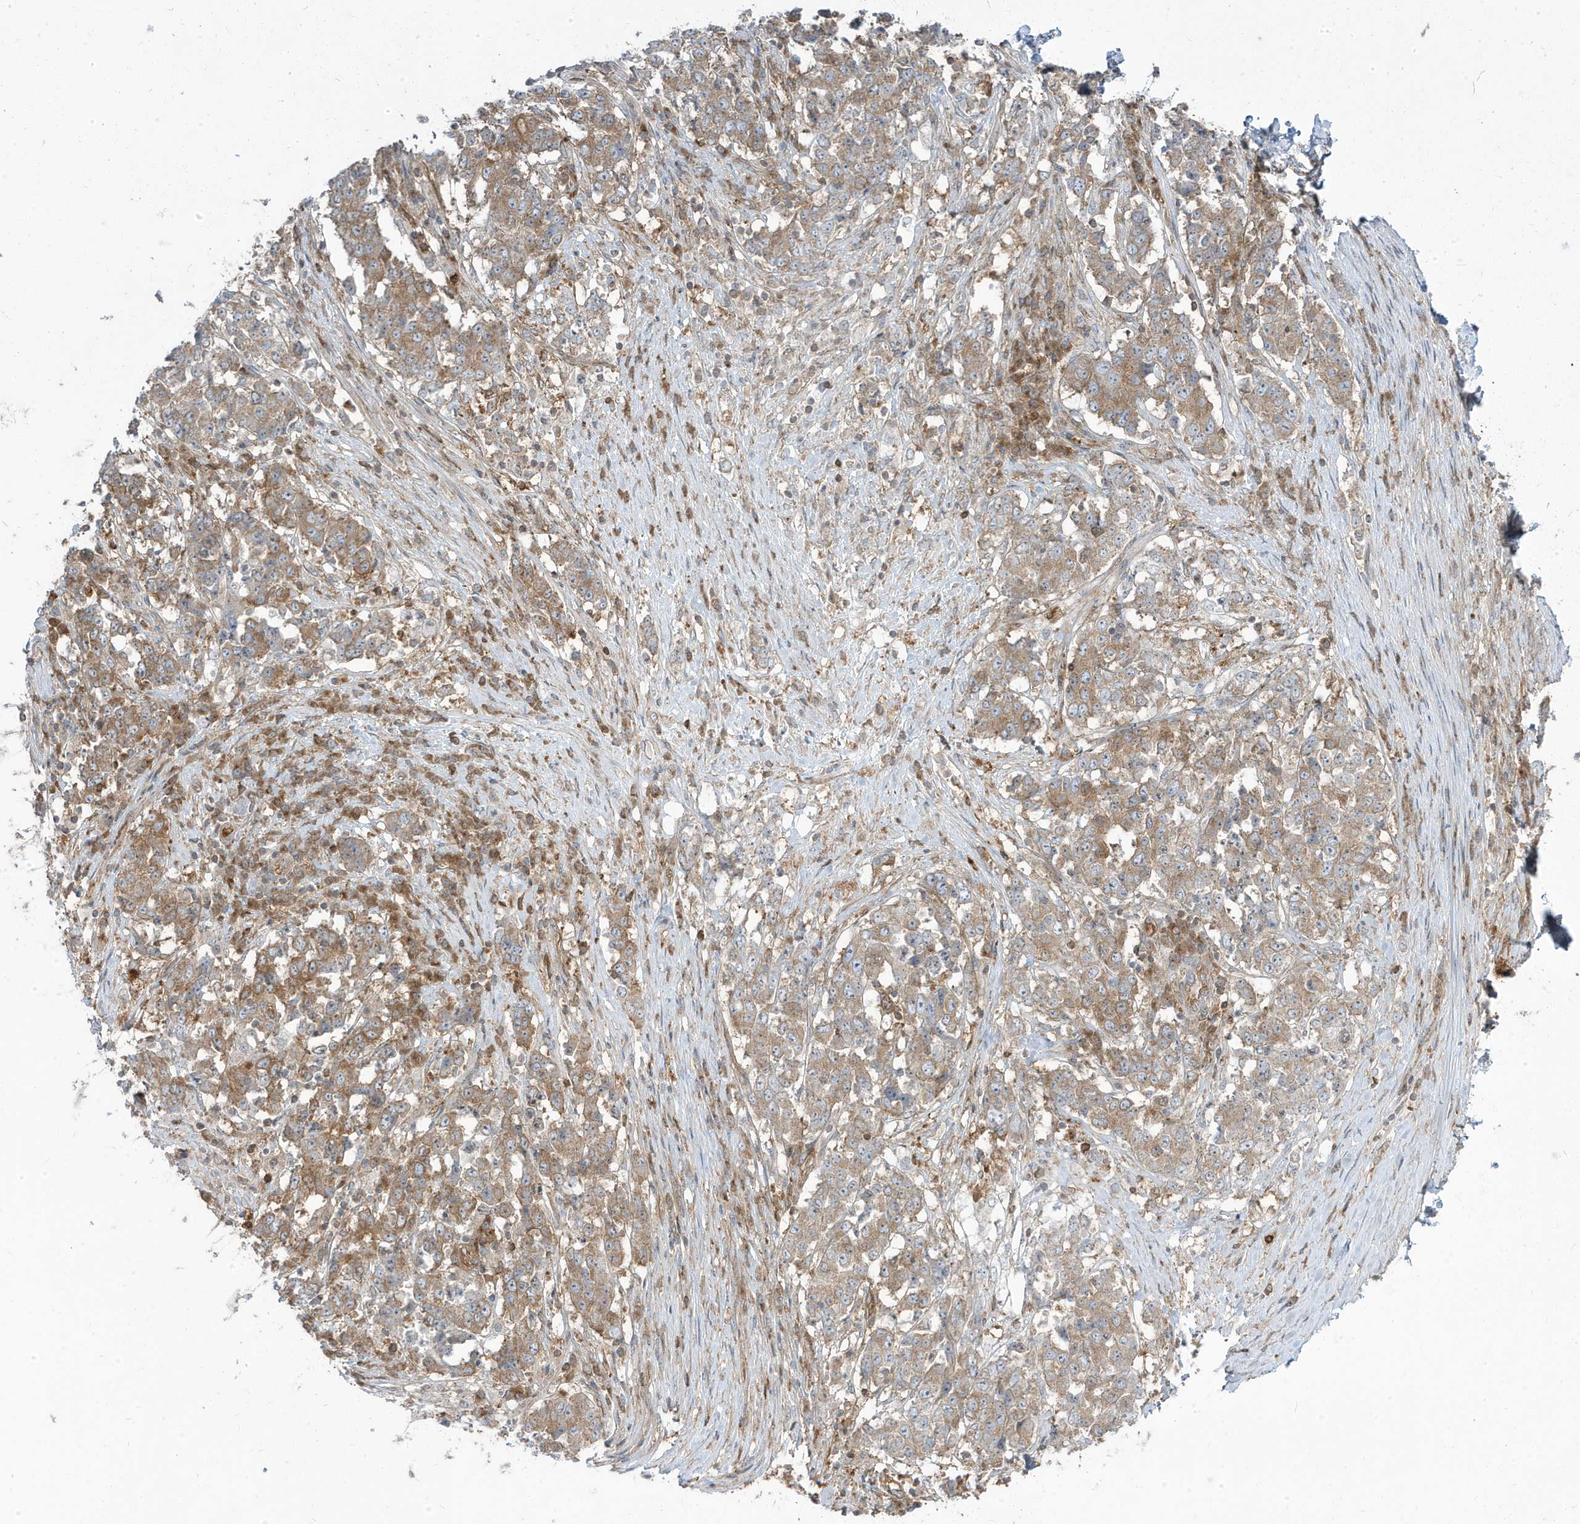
{"staining": {"intensity": "moderate", "quantity": ">75%", "location": "cytoplasmic/membranous"}, "tissue": "stomach cancer", "cell_type": "Tumor cells", "image_type": "cancer", "snomed": [{"axis": "morphology", "description": "Adenocarcinoma, NOS"}, {"axis": "topography", "description": "Stomach"}], "caption": "A micrograph showing moderate cytoplasmic/membranous staining in about >75% of tumor cells in stomach adenocarcinoma, as visualized by brown immunohistochemical staining.", "gene": "STAM", "patient": {"sex": "male", "age": 59}}